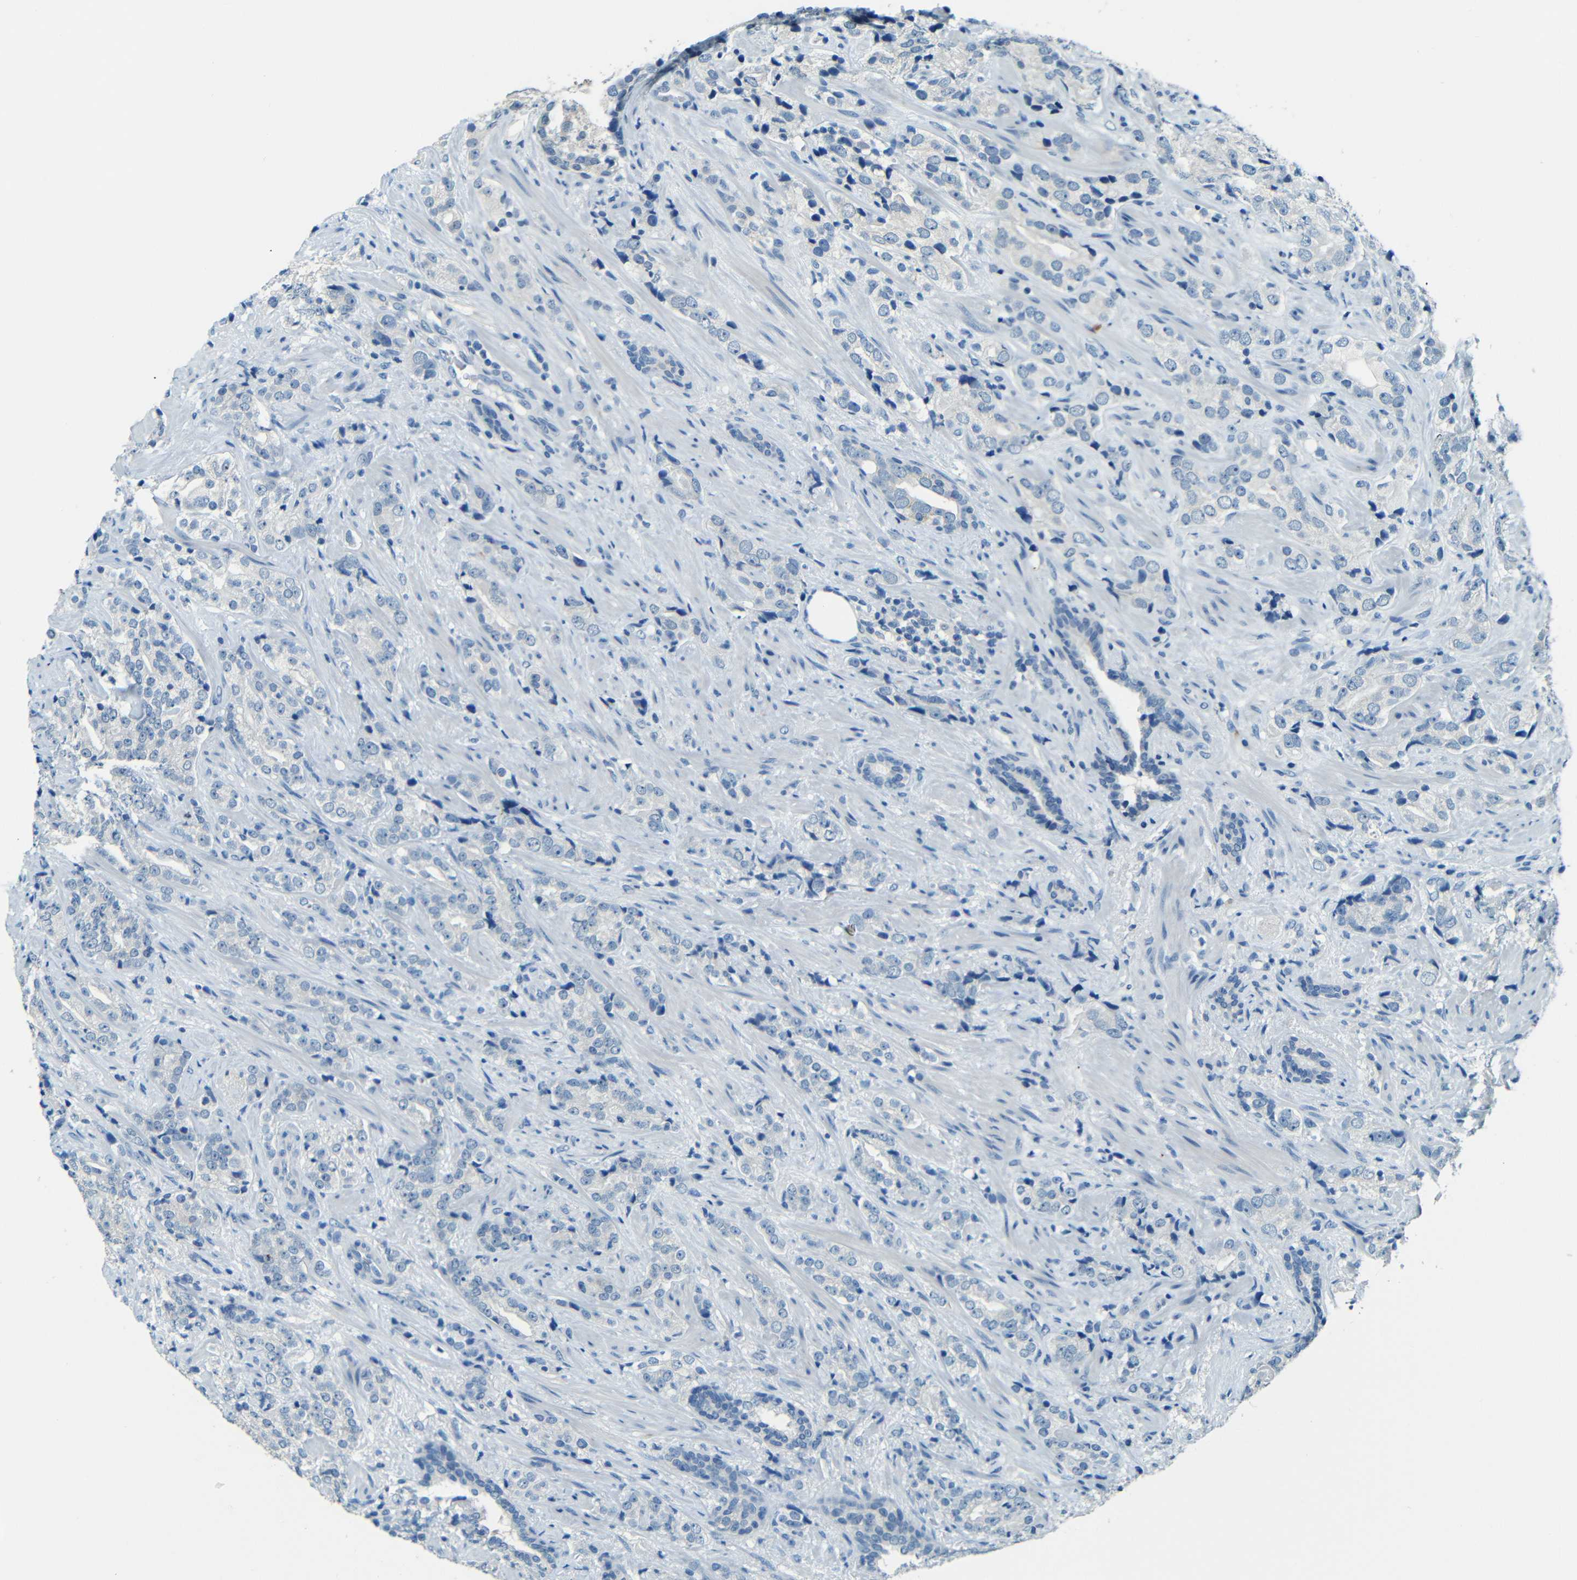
{"staining": {"intensity": "negative", "quantity": "none", "location": "none"}, "tissue": "prostate cancer", "cell_type": "Tumor cells", "image_type": "cancer", "snomed": [{"axis": "morphology", "description": "Adenocarcinoma, High grade"}, {"axis": "topography", "description": "Prostate"}], "caption": "Protein analysis of high-grade adenocarcinoma (prostate) shows no significant staining in tumor cells. (Immunohistochemistry, brightfield microscopy, high magnification).", "gene": "ZMAT1", "patient": {"sex": "male", "age": 71}}